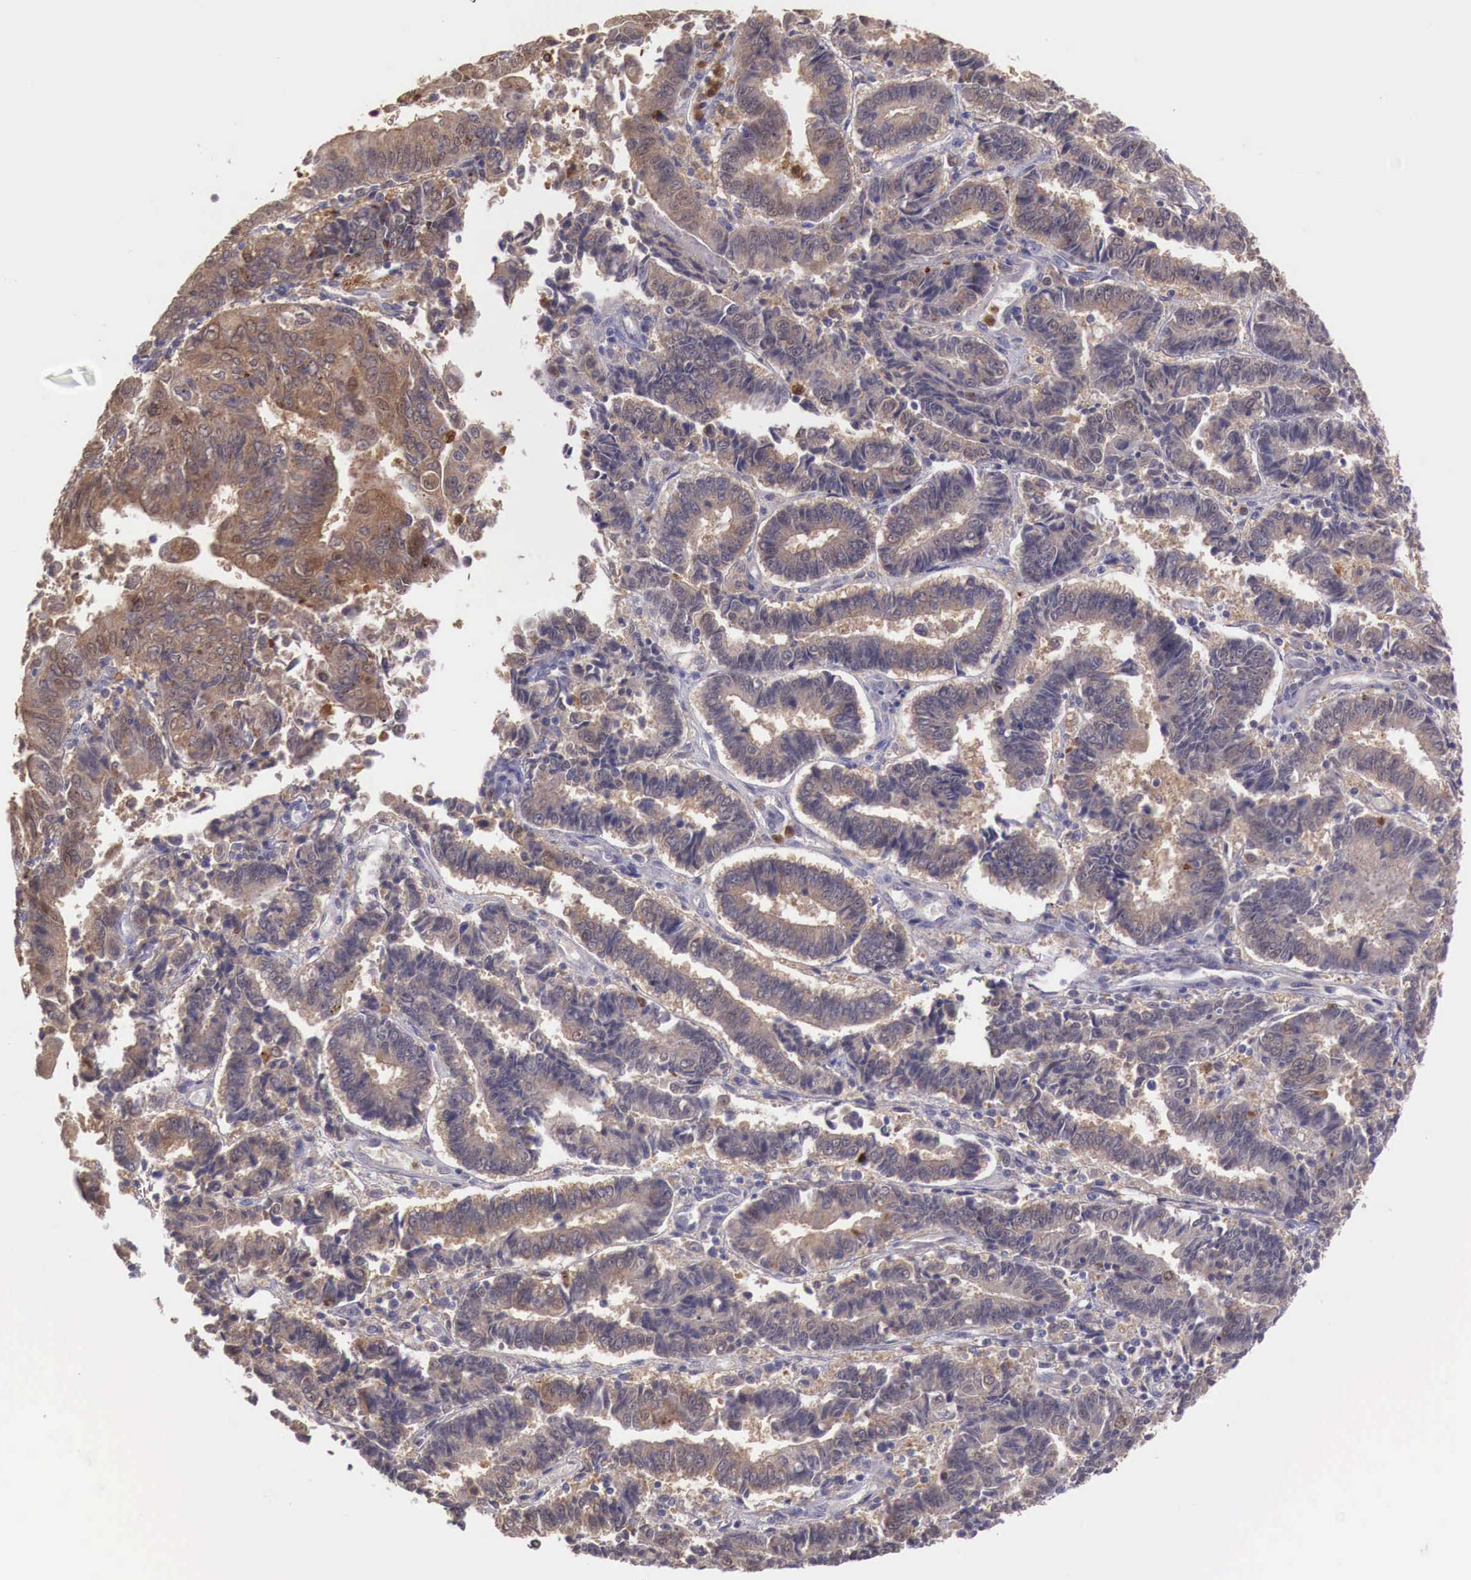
{"staining": {"intensity": "moderate", "quantity": ">75%", "location": "cytoplasmic/membranous"}, "tissue": "endometrial cancer", "cell_type": "Tumor cells", "image_type": "cancer", "snomed": [{"axis": "morphology", "description": "Adenocarcinoma, NOS"}, {"axis": "topography", "description": "Endometrium"}], "caption": "DAB immunohistochemical staining of human endometrial cancer (adenocarcinoma) shows moderate cytoplasmic/membranous protein staining in about >75% of tumor cells. The protein of interest is shown in brown color, while the nuclei are stained blue.", "gene": "GAB2", "patient": {"sex": "female", "age": 75}}